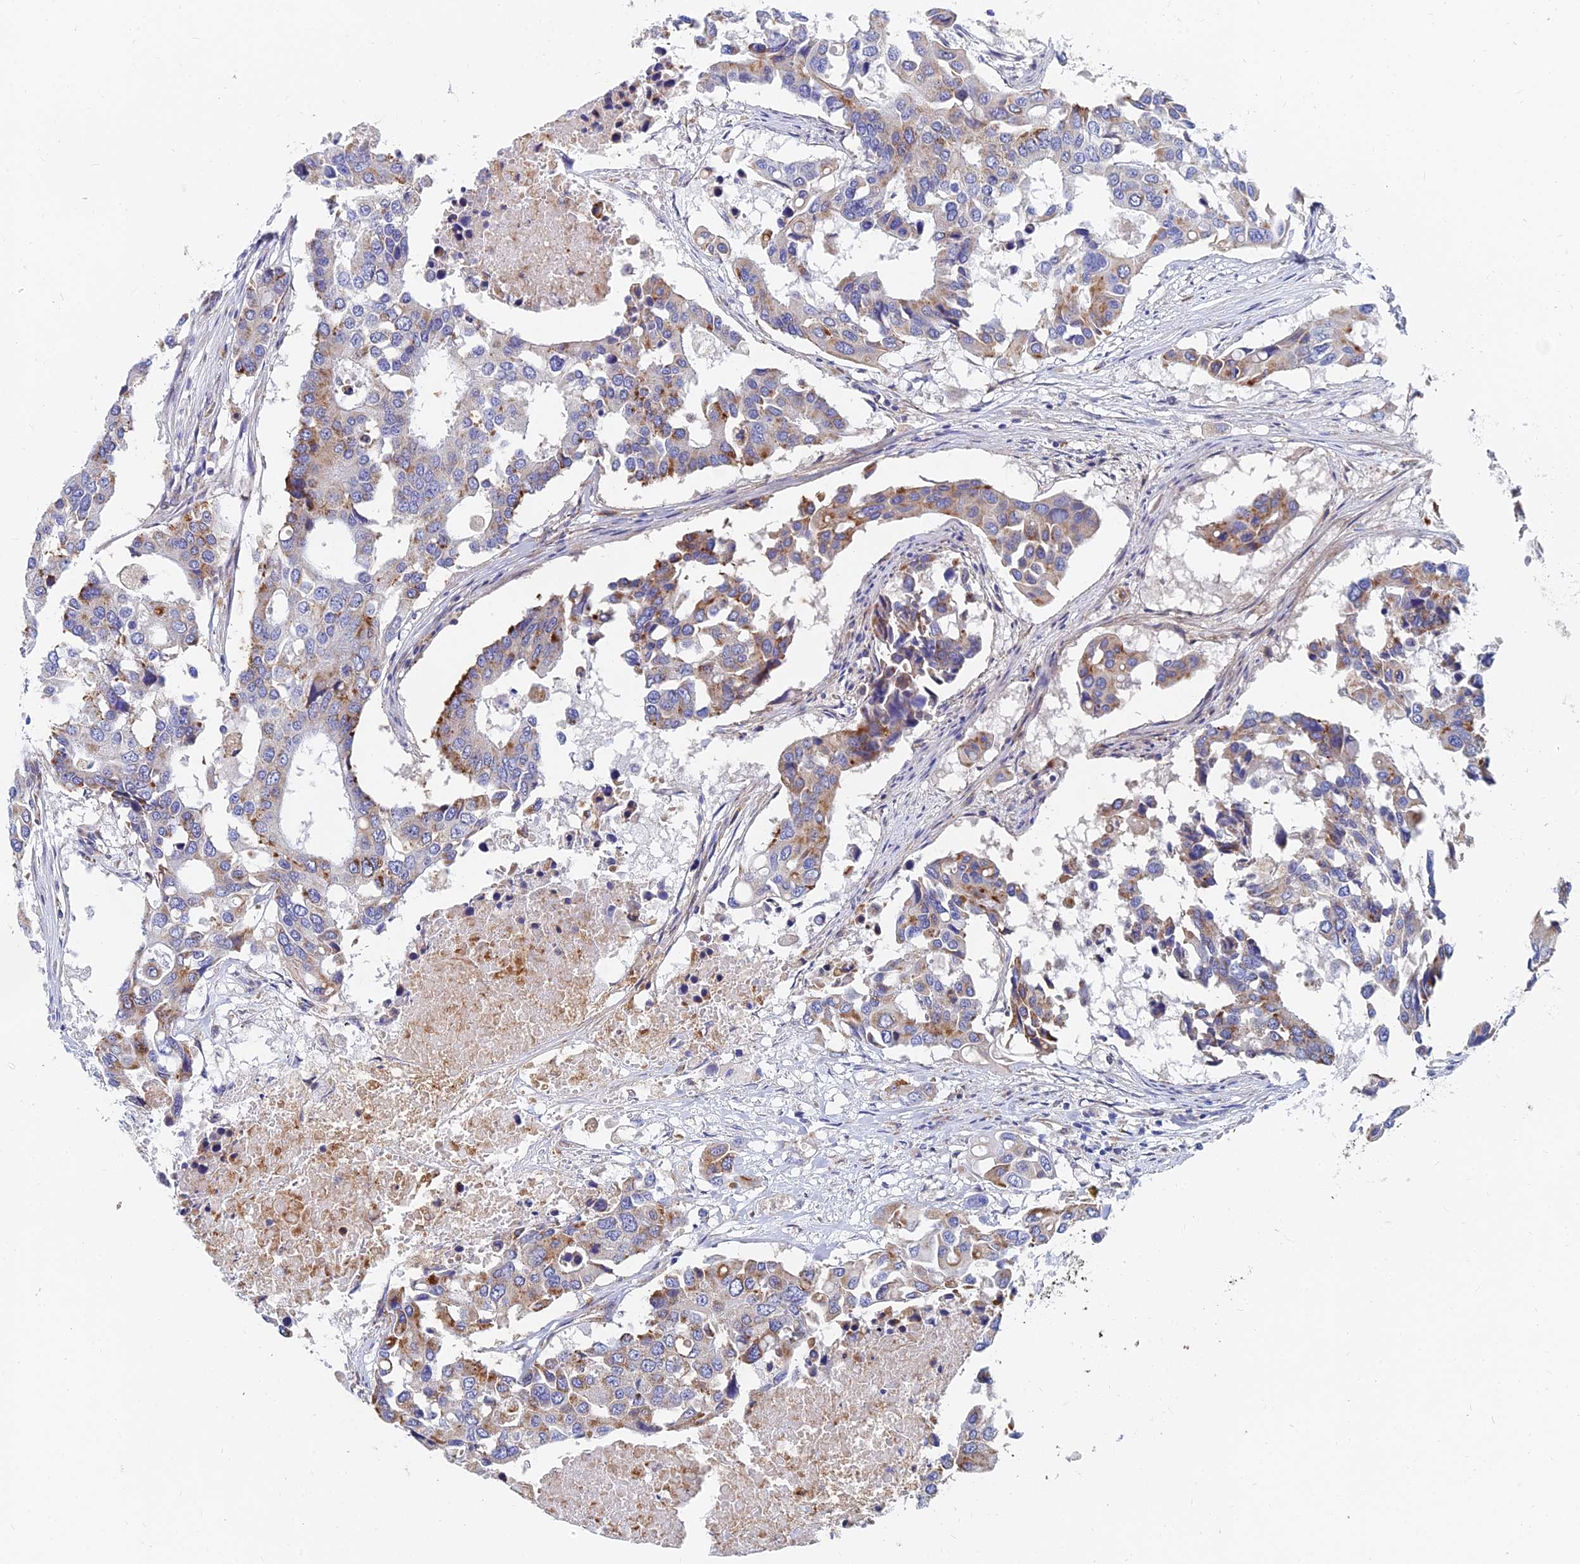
{"staining": {"intensity": "moderate", "quantity": "25%-75%", "location": "cytoplasmic/membranous"}, "tissue": "colorectal cancer", "cell_type": "Tumor cells", "image_type": "cancer", "snomed": [{"axis": "morphology", "description": "Adenocarcinoma, NOS"}, {"axis": "topography", "description": "Colon"}], "caption": "The immunohistochemical stain shows moderate cytoplasmic/membranous expression in tumor cells of adenocarcinoma (colorectal) tissue. (DAB (3,3'-diaminobenzidine) = brown stain, brightfield microscopy at high magnification).", "gene": "SPNS1", "patient": {"sex": "male", "age": 77}}